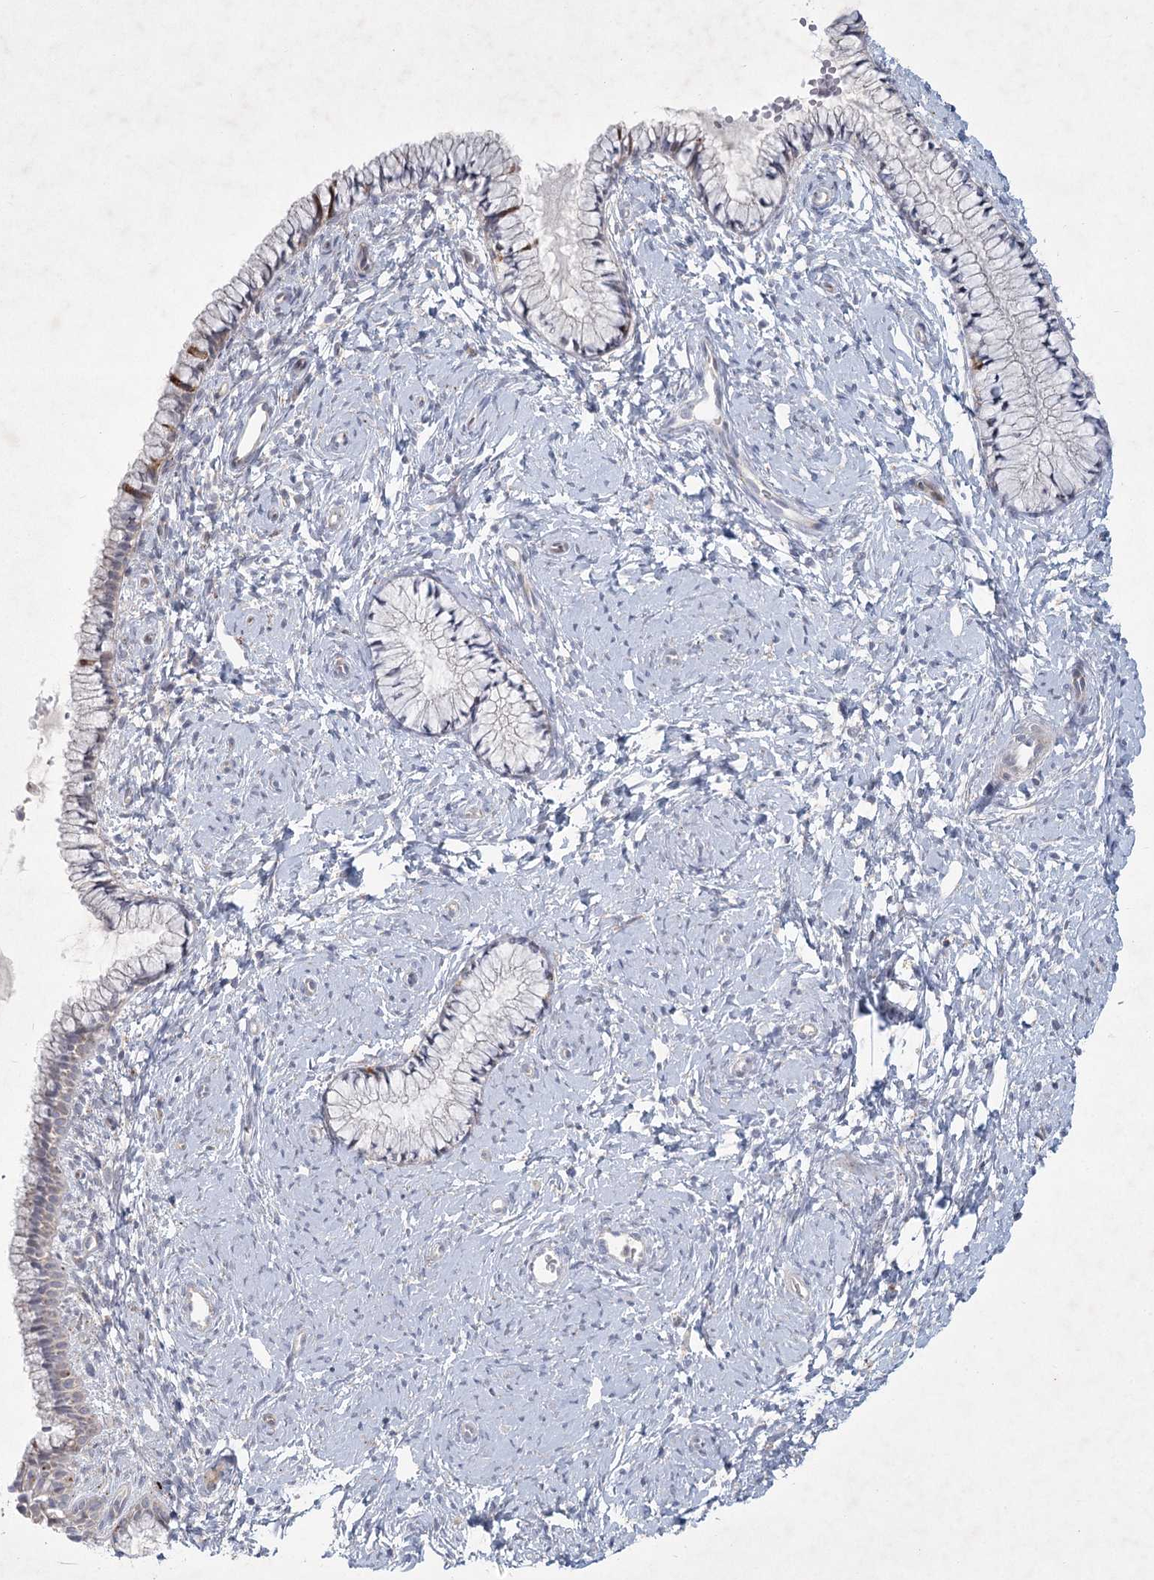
{"staining": {"intensity": "moderate", "quantity": "<25%", "location": "cytoplasmic/membranous"}, "tissue": "cervix", "cell_type": "Glandular cells", "image_type": "normal", "snomed": [{"axis": "morphology", "description": "Normal tissue, NOS"}, {"axis": "topography", "description": "Cervix"}], "caption": "Protein staining of normal cervix exhibits moderate cytoplasmic/membranous expression in approximately <25% of glandular cells.", "gene": "FAM110C", "patient": {"sex": "female", "age": 33}}